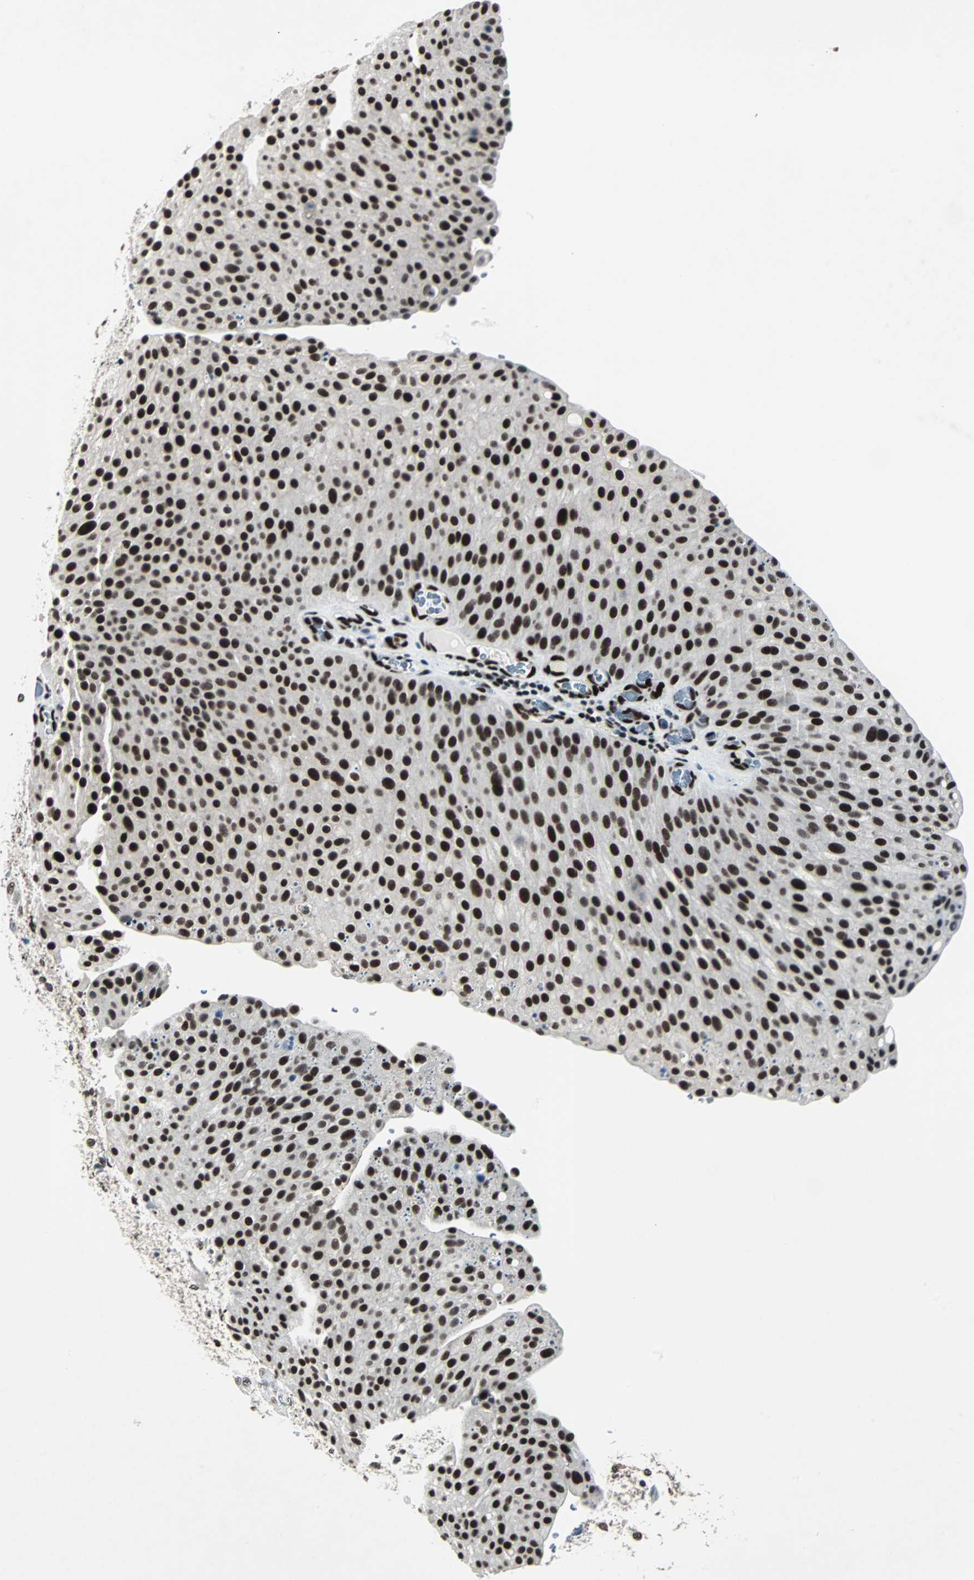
{"staining": {"intensity": "strong", "quantity": ">75%", "location": "nuclear"}, "tissue": "urothelial cancer", "cell_type": "Tumor cells", "image_type": "cancer", "snomed": [{"axis": "morphology", "description": "Urothelial carcinoma, Low grade"}, {"axis": "topography", "description": "Smooth muscle"}, {"axis": "topography", "description": "Urinary bladder"}], "caption": "Brown immunohistochemical staining in urothelial cancer displays strong nuclear positivity in approximately >75% of tumor cells.", "gene": "MEF2D", "patient": {"sex": "male", "age": 60}}